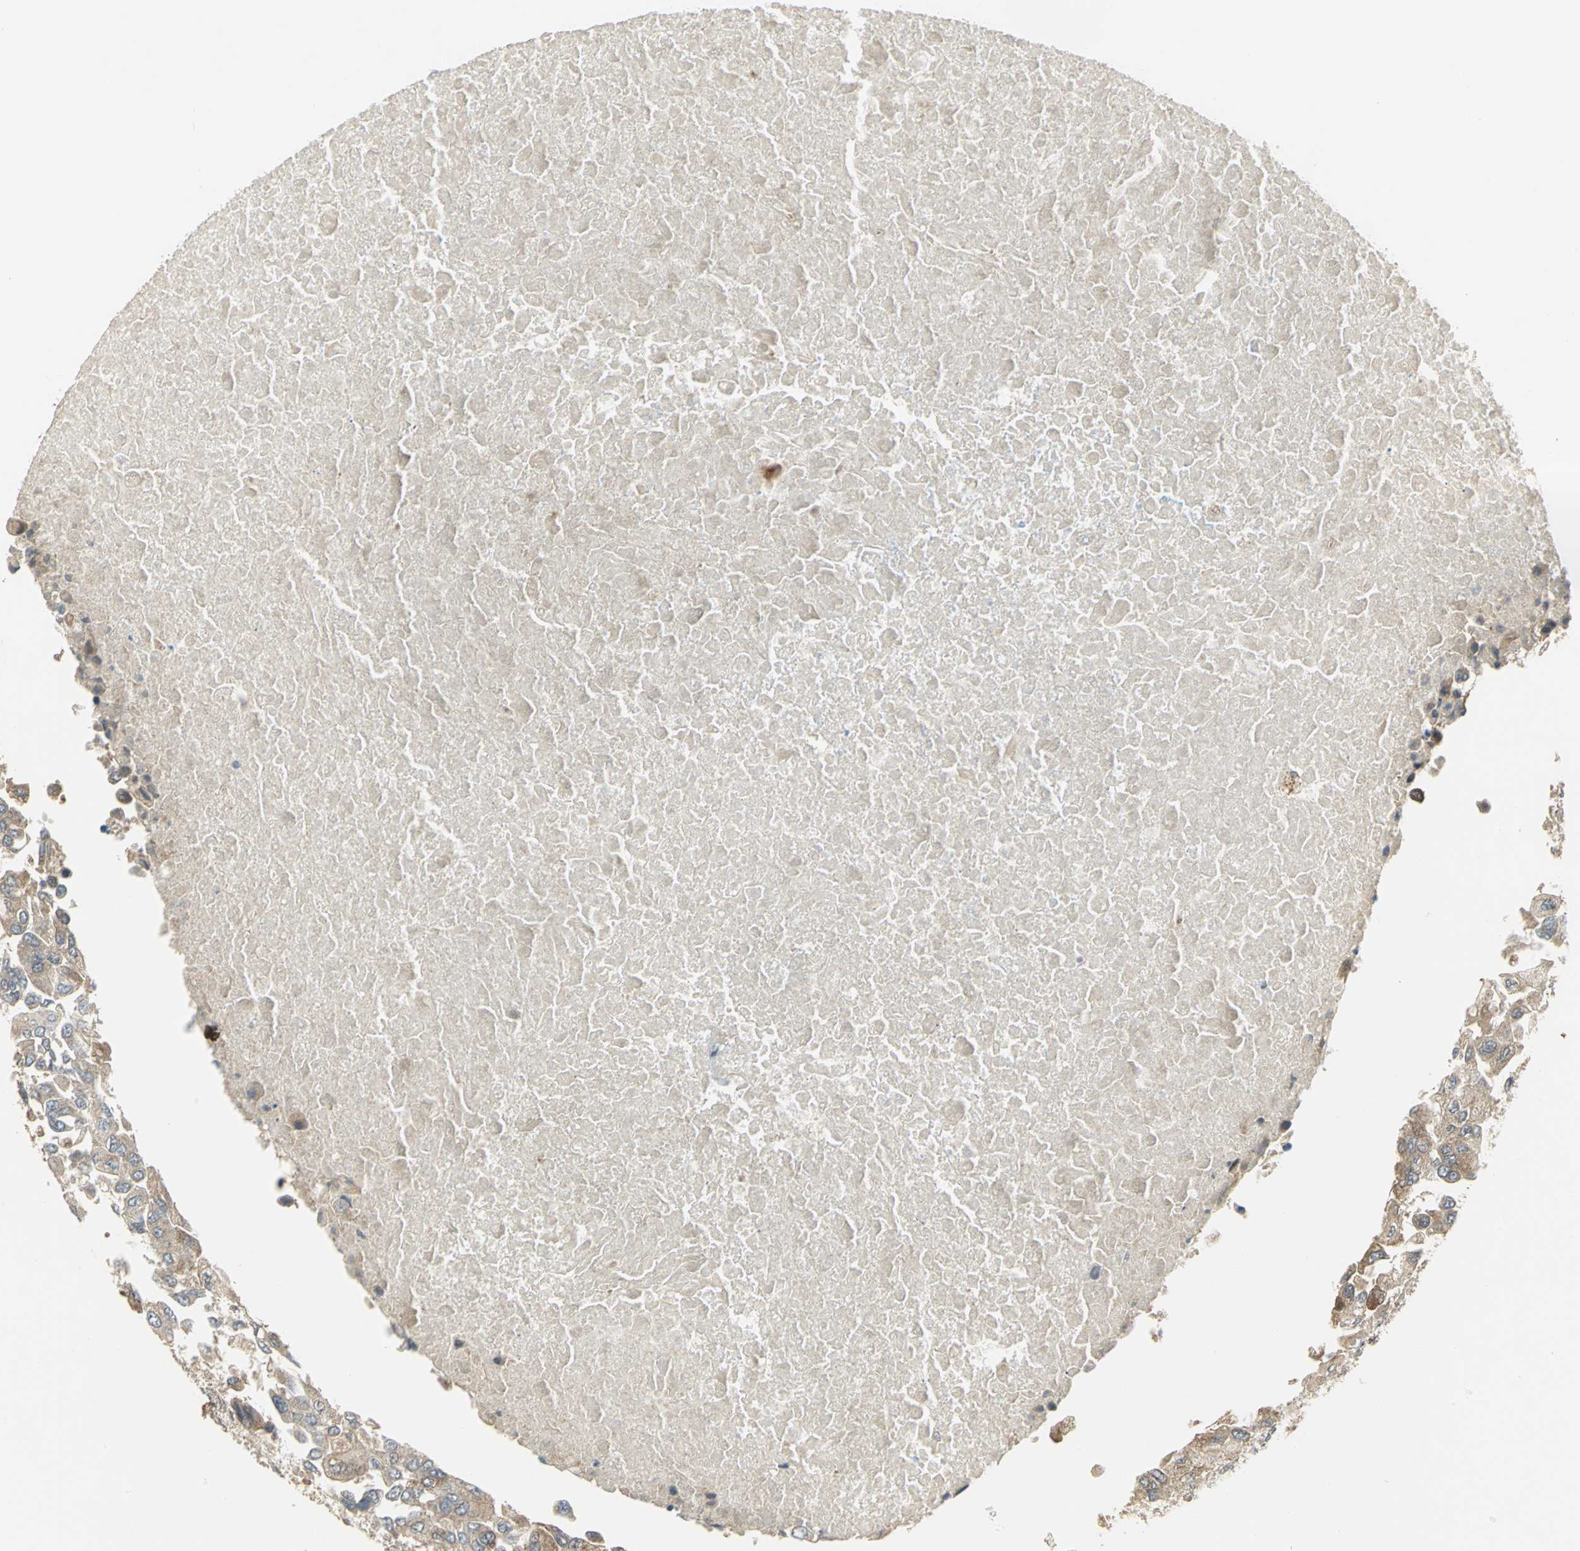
{"staining": {"intensity": "weak", "quantity": ">75%", "location": "cytoplasmic/membranous"}, "tissue": "breast cancer", "cell_type": "Tumor cells", "image_type": "cancer", "snomed": [{"axis": "morphology", "description": "Normal tissue, NOS"}, {"axis": "morphology", "description": "Duct carcinoma"}, {"axis": "topography", "description": "Breast"}], "caption": "Breast cancer tissue demonstrates weak cytoplasmic/membranous positivity in approximately >75% of tumor cells, visualized by immunohistochemistry.", "gene": "MAPK8IP3", "patient": {"sex": "female", "age": 49}}